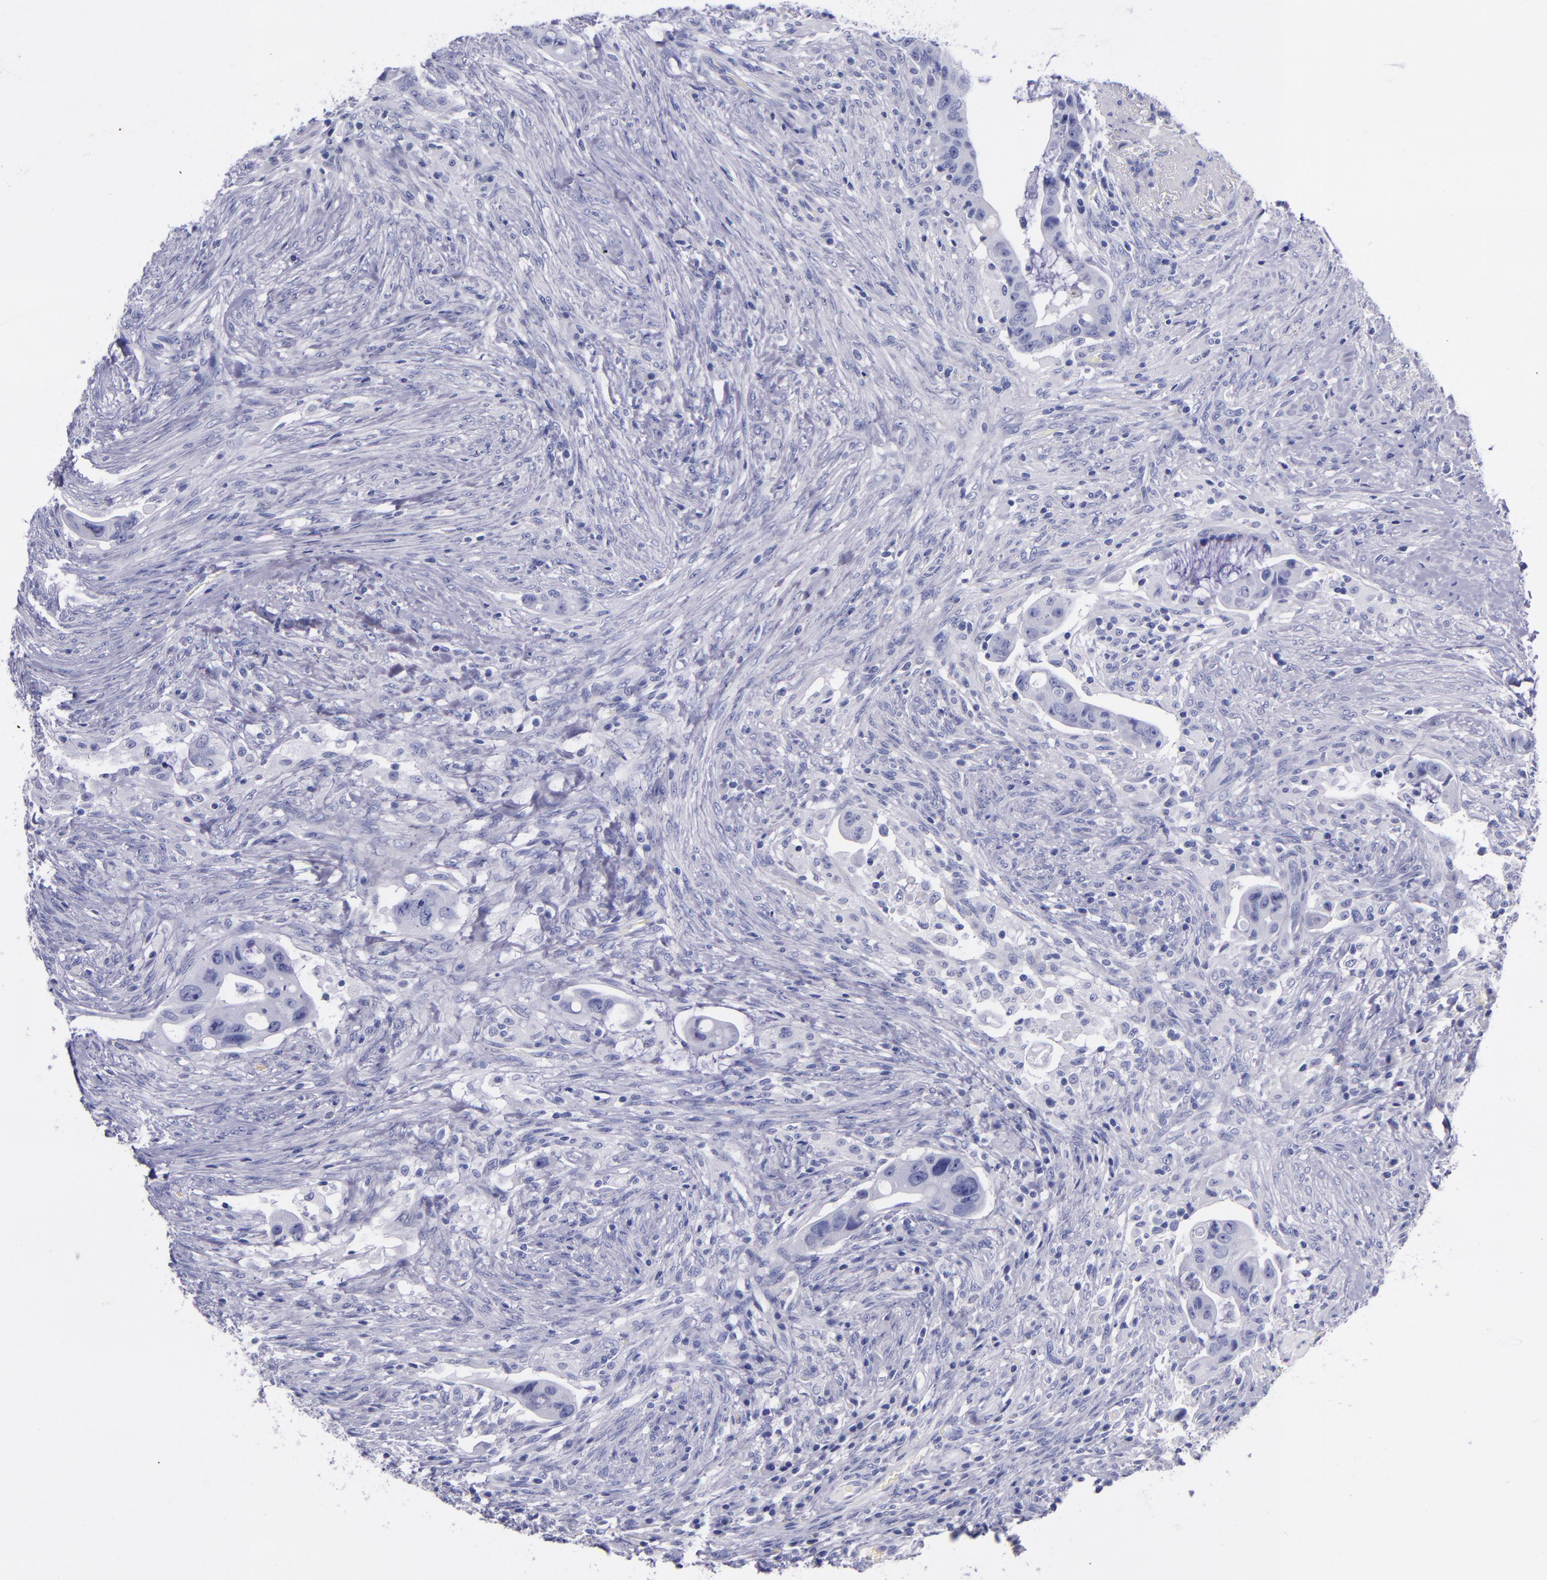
{"staining": {"intensity": "negative", "quantity": "none", "location": "none"}, "tissue": "colorectal cancer", "cell_type": "Tumor cells", "image_type": "cancer", "snomed": [{"axis": "morphology", "description": "Adenocarcinoma, NOS"}, {"axis": "topography", "description": "Rectum"}], "caption": "Human colorectal adenocarcinoma stained for a protein using IHC exhibits no expression in tumor cells.", "gene": "SV2A", "patient": {"sex": "female", "age": 71}}